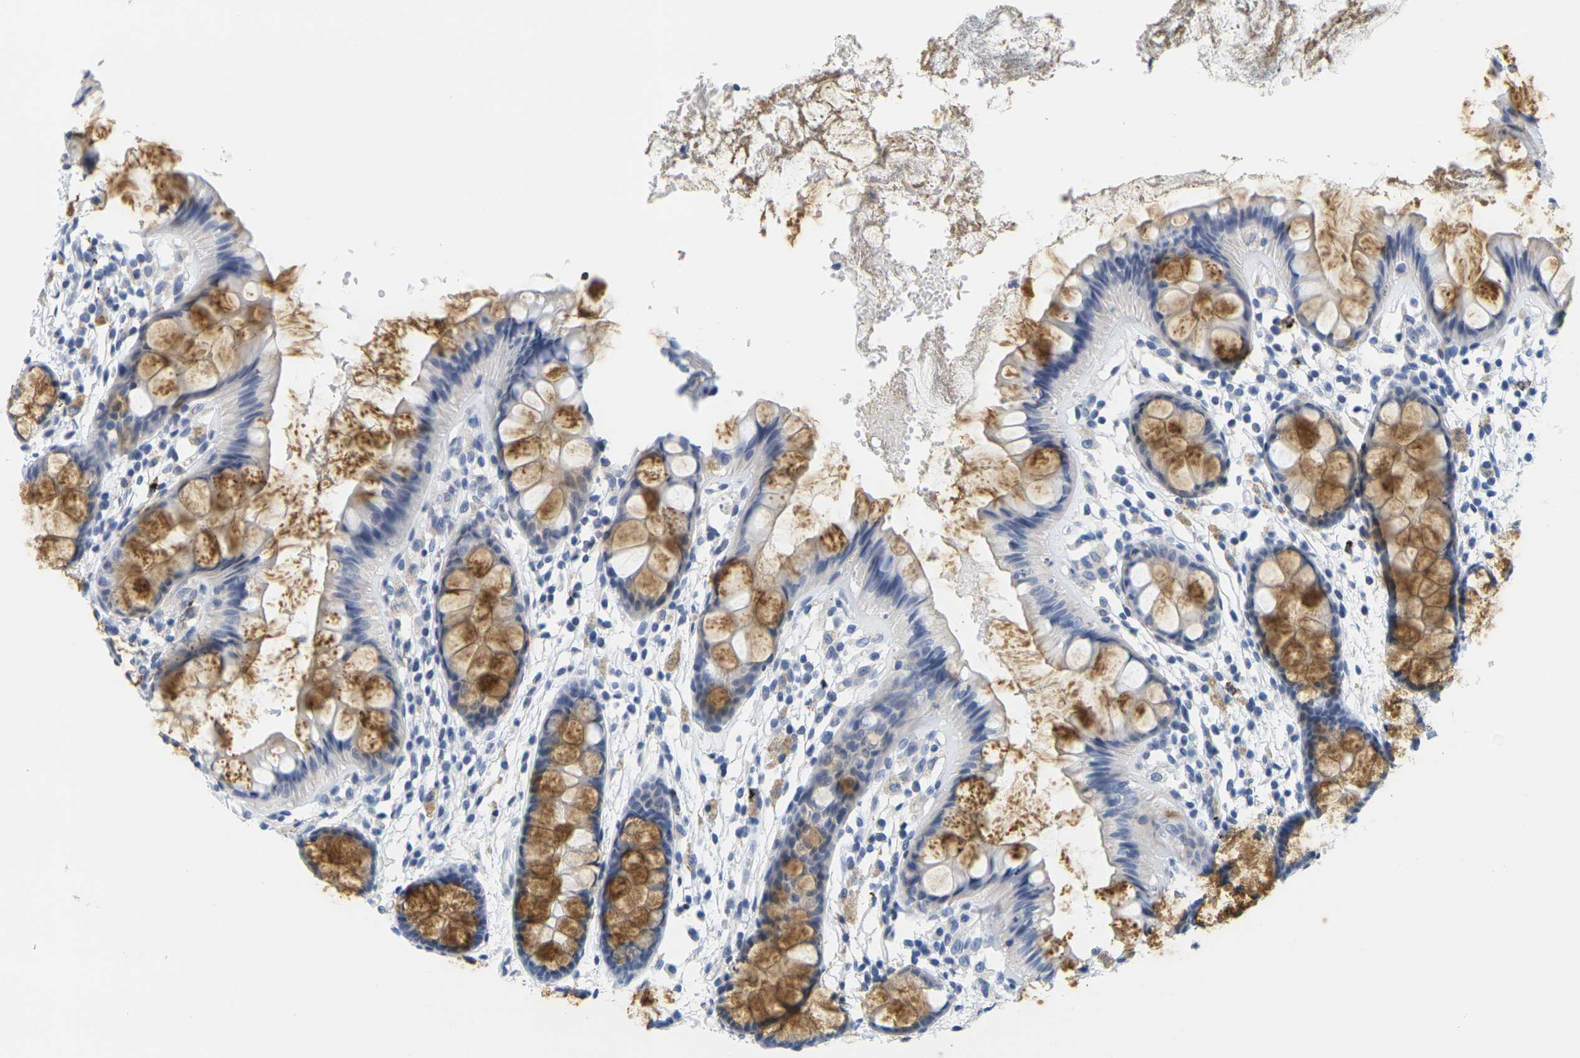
{"staining": {"intensity": "strong", "quantity": "25%-75%", "location": "cytoplasmic/membranous"}, "tissue": "rectum", "cell_type": "Glandular cells", "image_type": "normal", "snomed": [{"axis": "morphology", "description": "Normal tissue, NOS"}, {"axis": "topography", "description": "Rectum"}], "caption": "DAB immunohistochemical staining of benign human rectum displays strong cytoplasmic/membranous protein staining in approximately 25%-75% of glandular cells. (Stains: DAB in brown, nuclei in blue, Microscopy: brightfield microscopy at high magnification).", "gene": "HLA", "patient": {"sex": "female", "age": 66}}